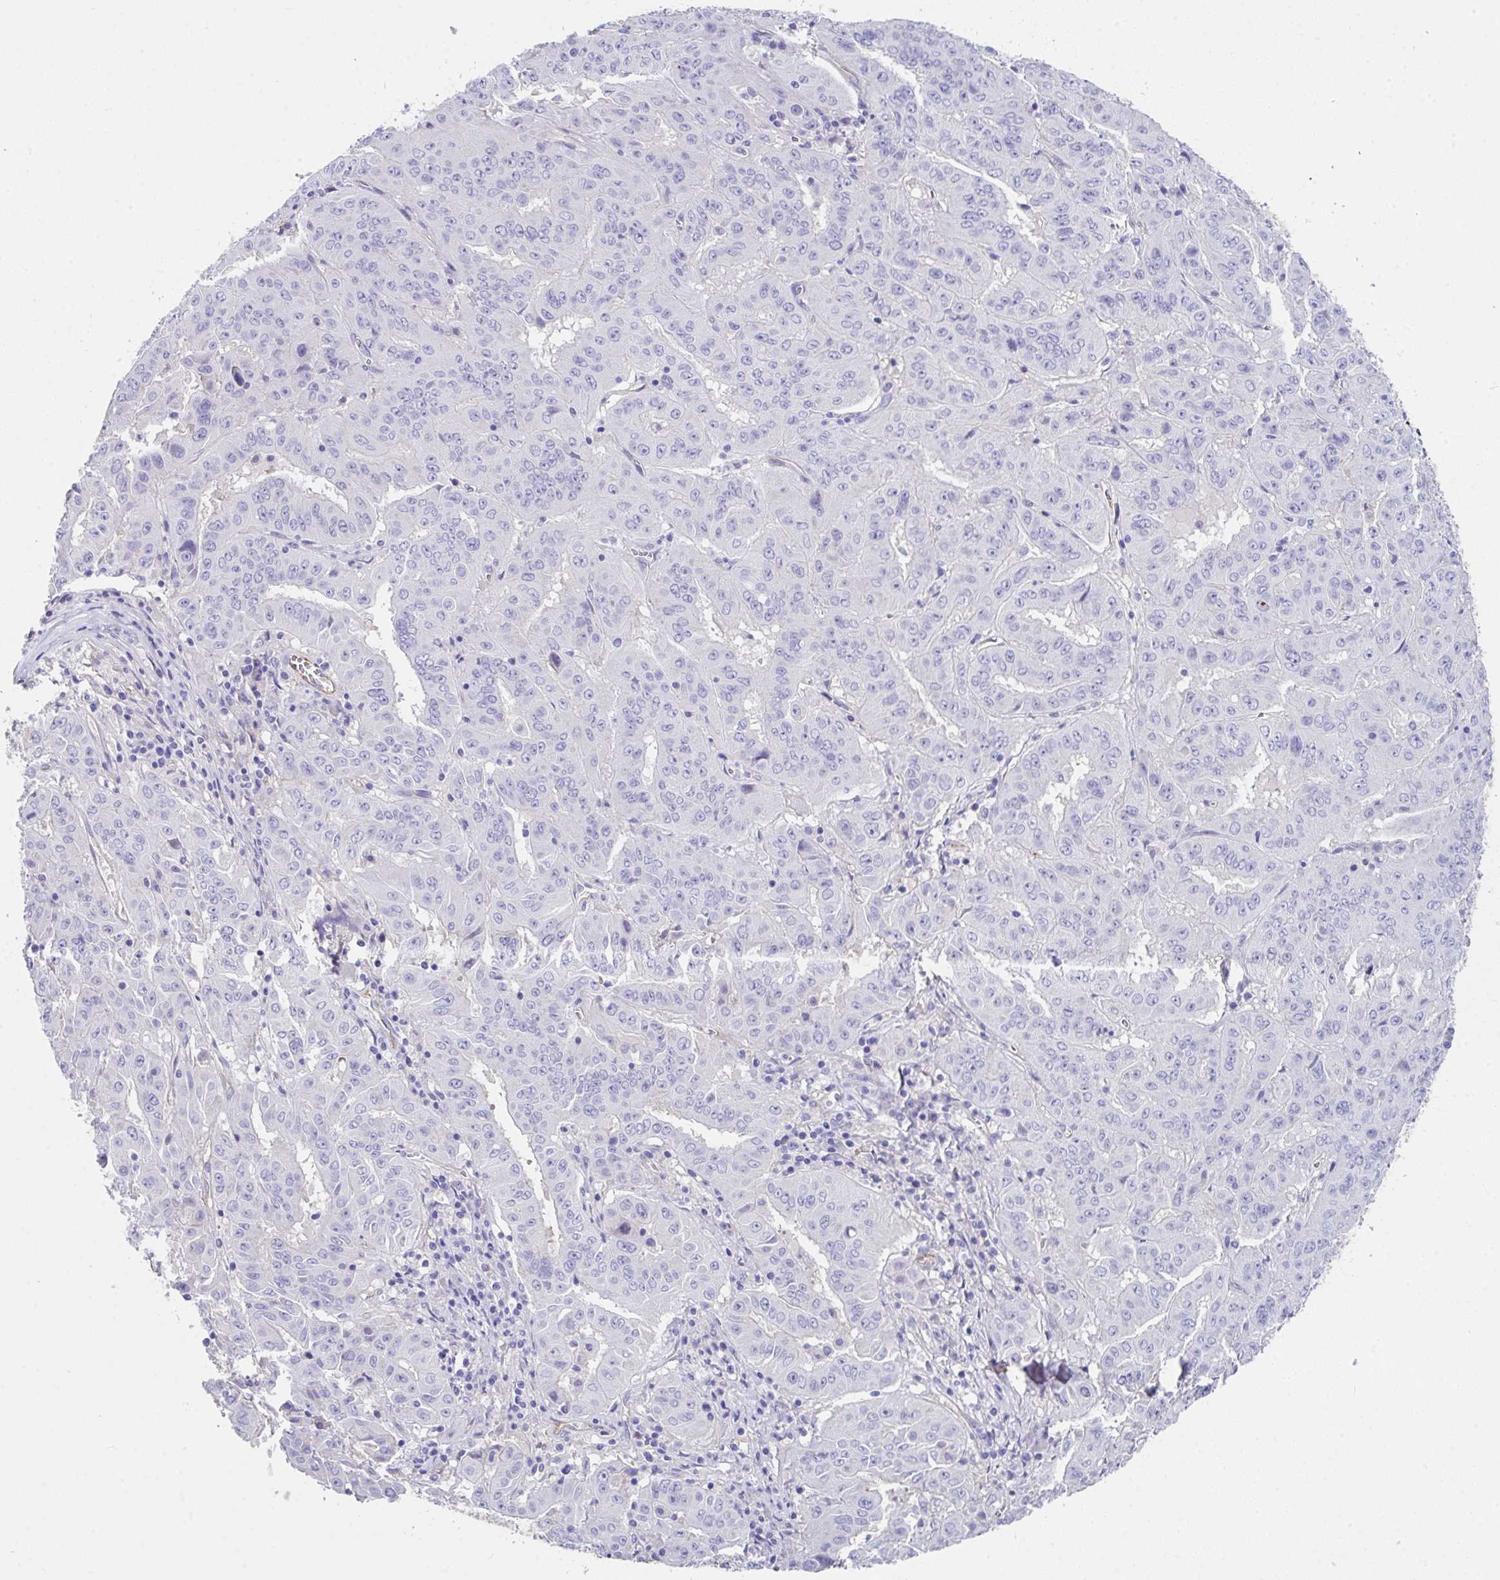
{"staining": {"intensity": "negative", "quantity": "none", "location": "none"}, "tissue": "pancreatic cancer", "cell_type": "Tumor cells", "image_type": "cancer", "snomed": [{"axis": "morphology", "description": "Adenocarcinoma, NOS"}, {"axis": "topography", "description": "Pancreas"}], "caption": "Tumor cells show no significant protein staining in pancreatic adenocarcinoma.", "gene": "ZNF813", "patient": {"sex": "male", "age": 63}}